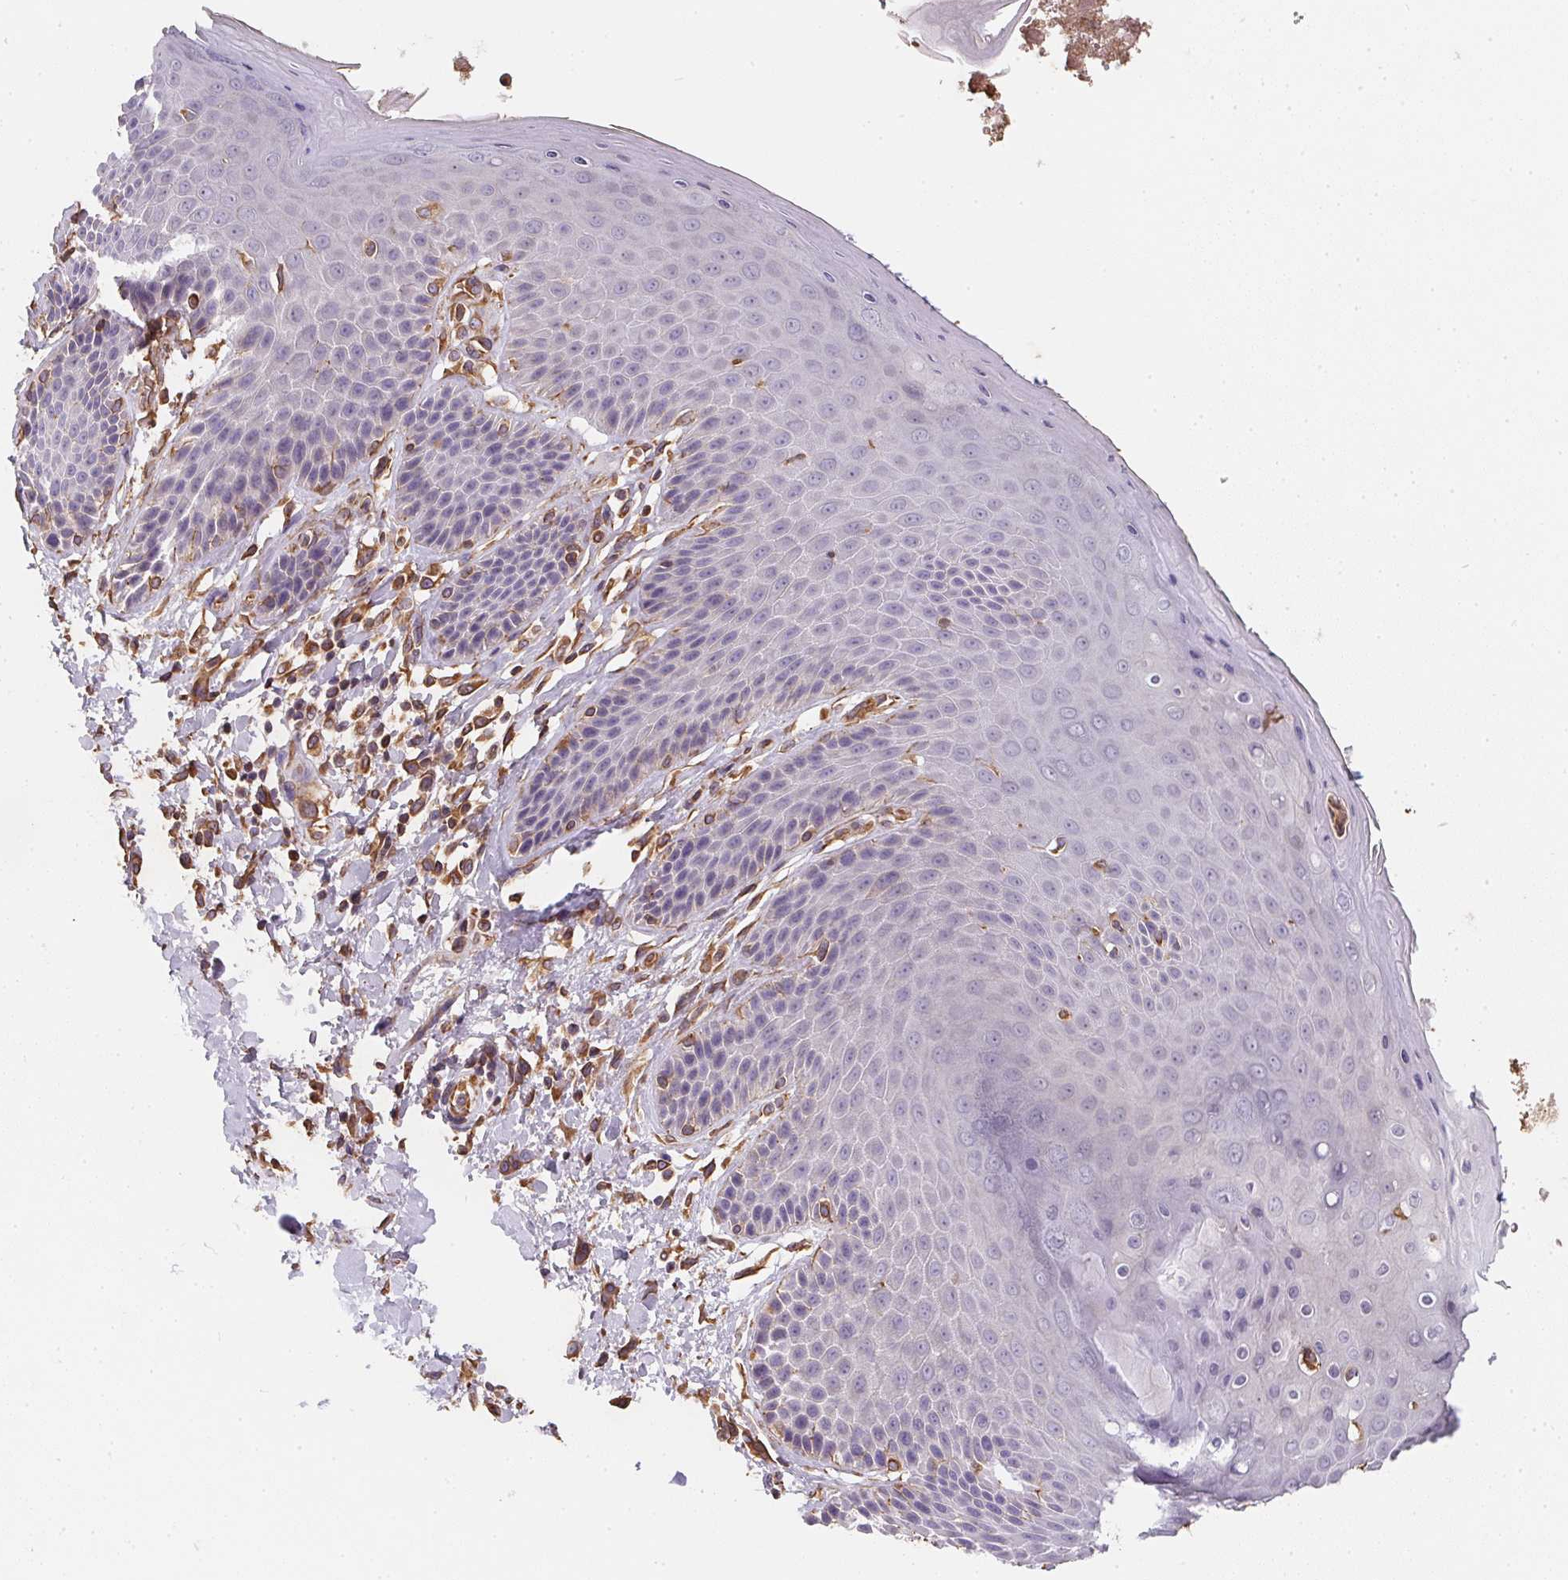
{"staining": {"intensity": "weak", "quantity": "<25%", "location": "cytoplasmic/membranous"}, "tissue": "skin", "cell_type": "Epidermal cells", "image_type": "normal", "snomed": [{"axis": "morphology", "description": "Normal tissue, NOS"}, {"axis": "topography", "description": "Anal"}, {"axis": "topography", "description": "Peripheral nerve tissue"}], "caption": "IHC micrograph of unremarkable skin: skin stained with DAB (3,3'-diaminobenzidine) displays no significant protein staining in epidermal cells.", "gene": "TBKBP1", "patient": {"sex": "male", "age": 51}}